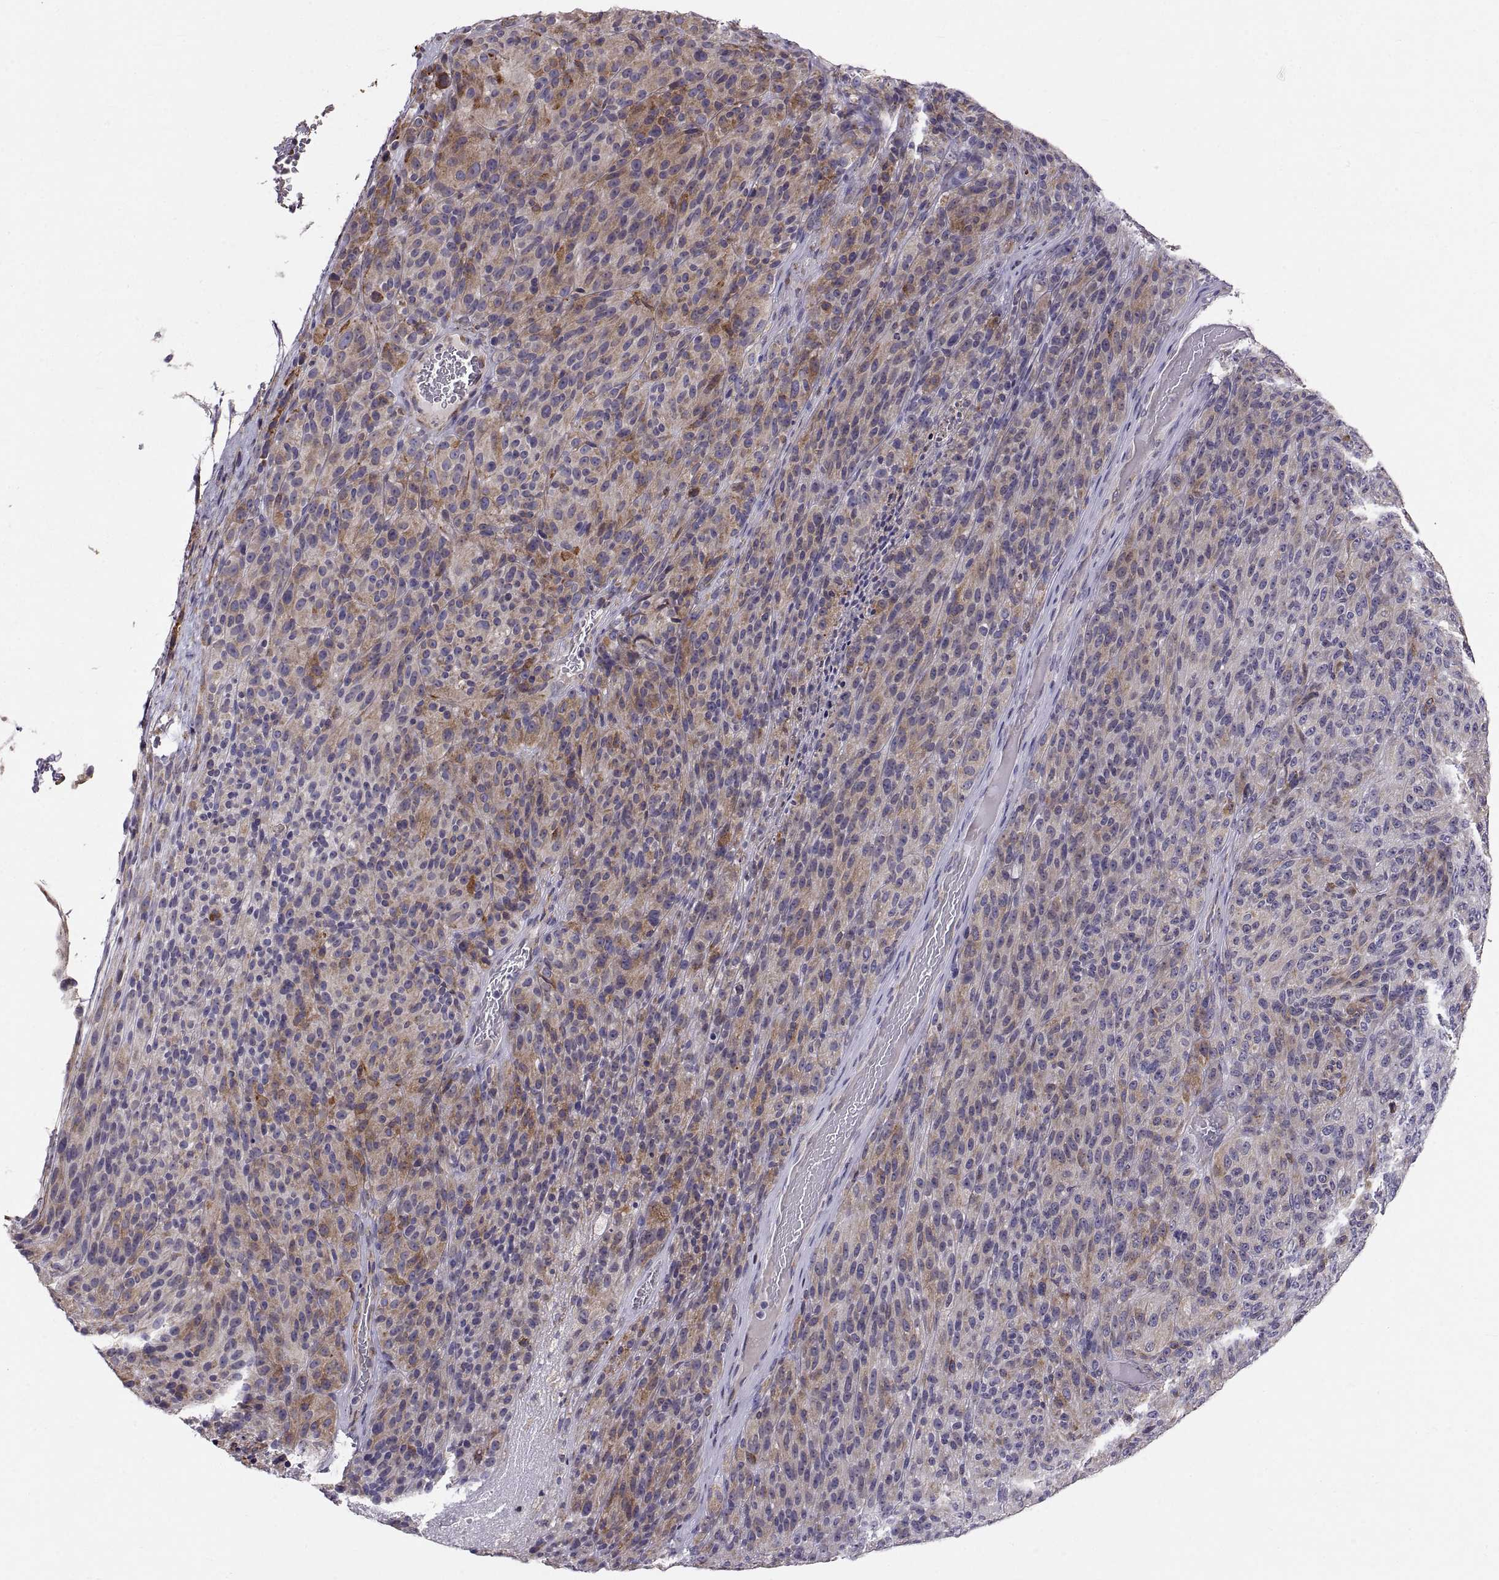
{"staining": {"intensity": "moderate", "quantity": "25%-75%", "location": "cytoplasmic/membranous"}, "tissue": "melanoma", "cell_type": "Tumor cells", "image_type": "cancer", "snomed": [{"axis": "morphology", "description": "Malignant melanoma, Metastatic site"}, {"axis": "topography", "description": "Brain"}], "caption": "Protein expression analysis of malignant melanoma (metastatic site) exhibits moderate cytoplasmic/membranous staining in approximately 25%-75% of tumor cells.", "gene": "PLEKHB2", "patient": {"sex": "female", "age": 56}}